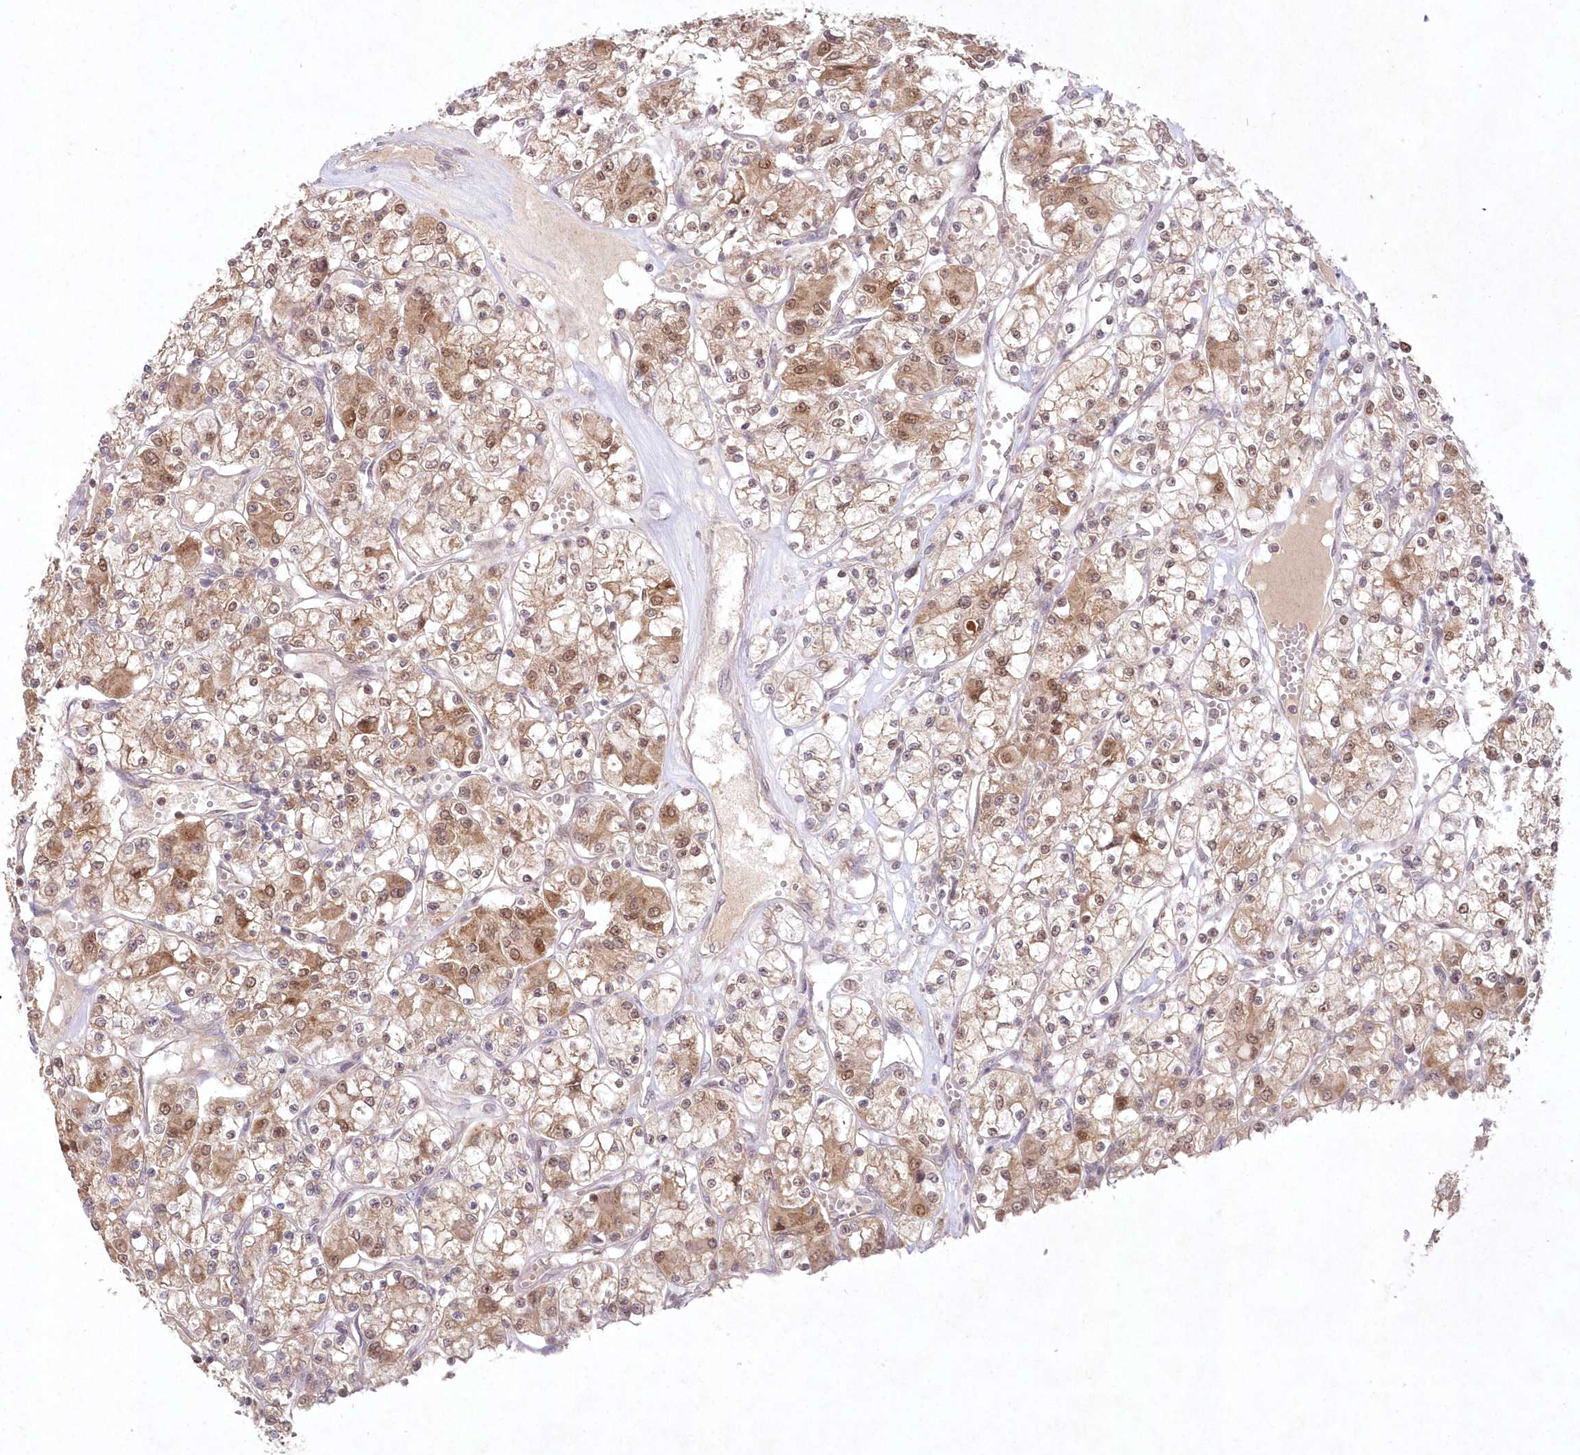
{"staining": {"intensity": "moderate", "quantity": "25%-75%", "location": "cytoplasmic/membranous,nuclear"}, "tissue": "renal cancer", "cell_type": "Tumor cells", "image_type": "cancer", "snomed": [{"axis": "morphology", "description": "Adenocarcinoma, NOS"}, {"axis": "topography", "description": "Kidney"}], "caption": "The immunohistochemical stain shows moderate cytoplasmic/membranous and nuclear positivity in tumor cells of renal adenocarcinoma tissue.", "gene": "ASCC1", "patient": {"sex": "female", "age": 59}}